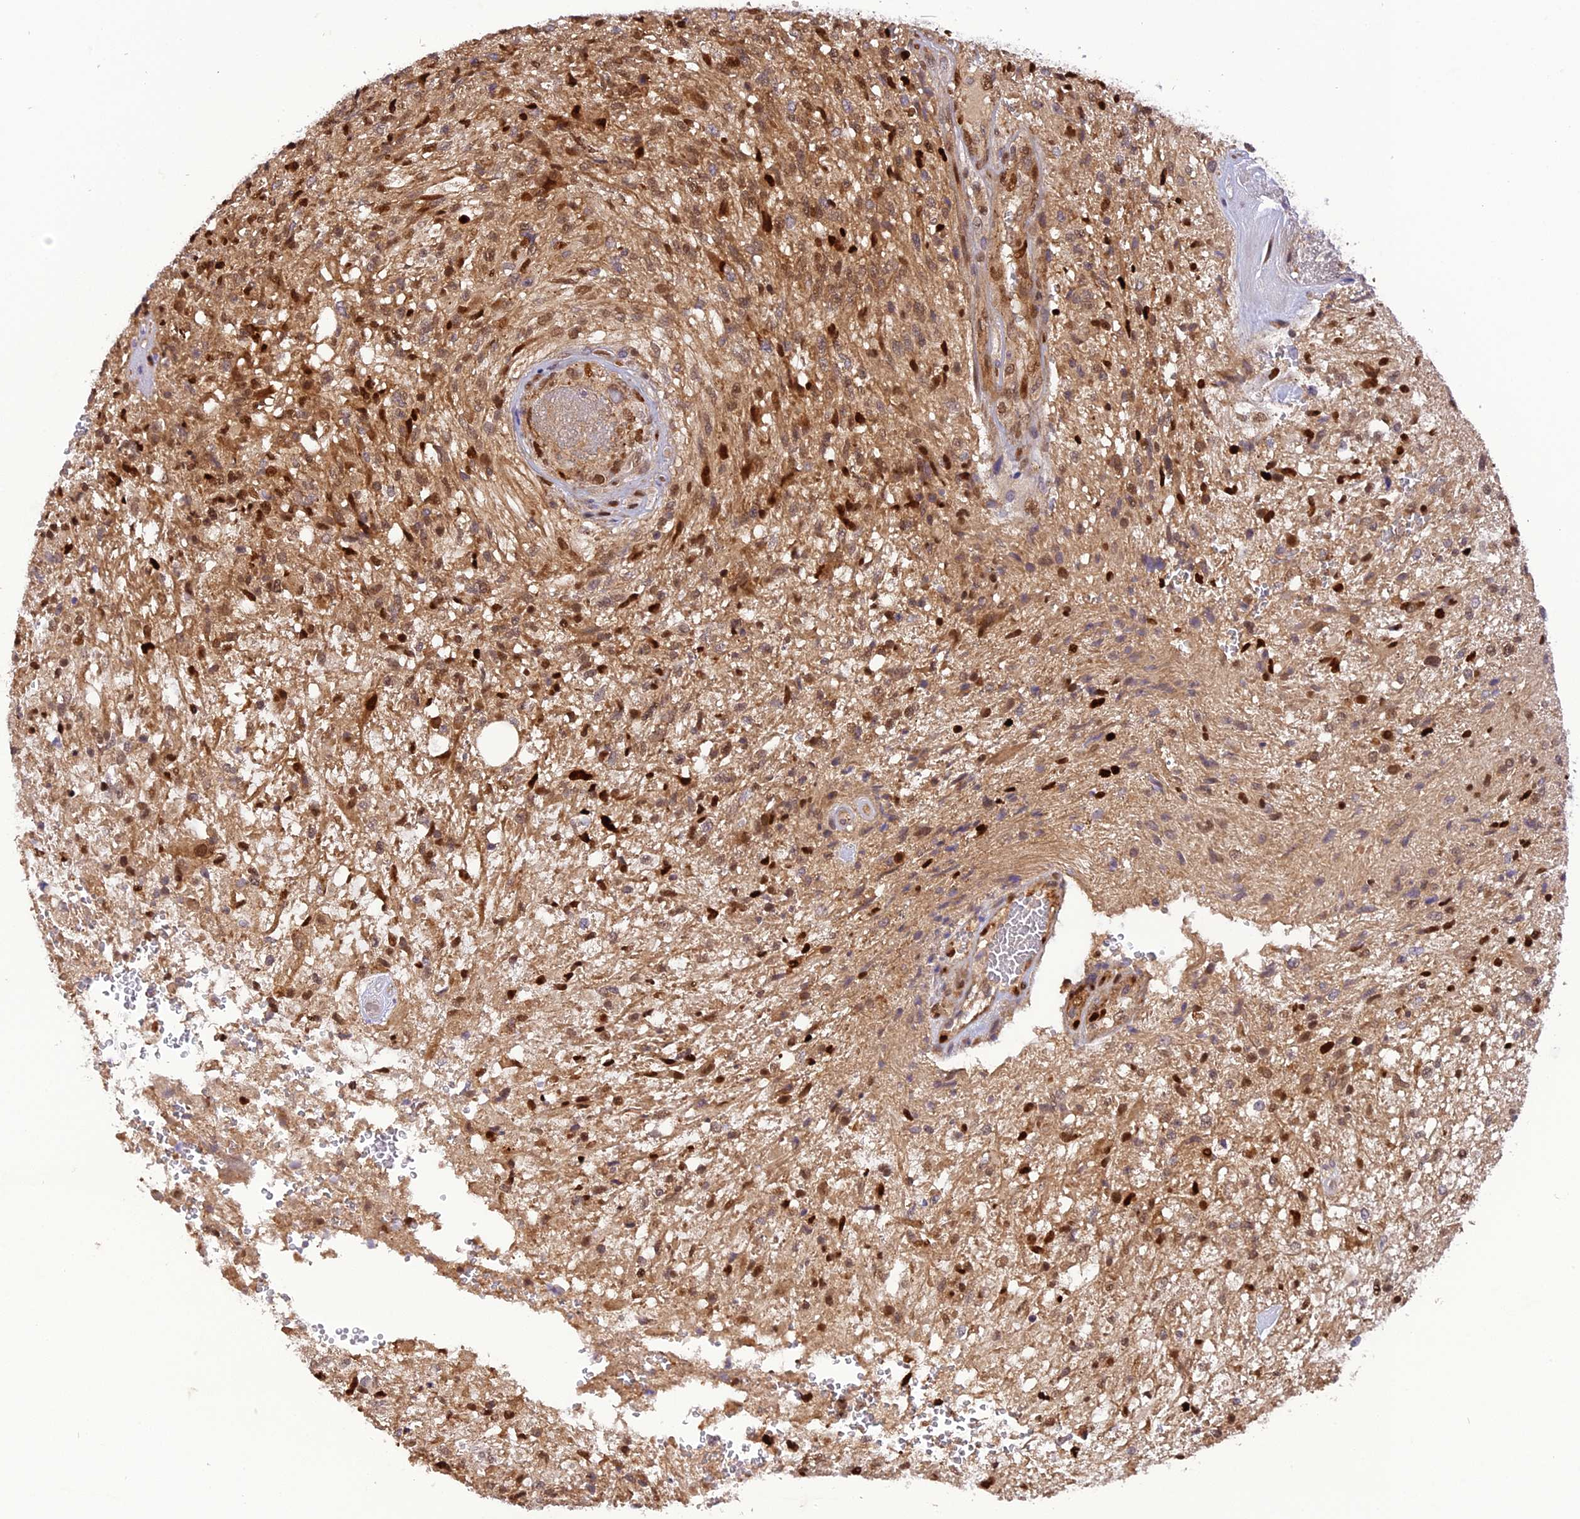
{"staining": {"intensity": "moderate", "quantity": ">75%", "location": "cytoplasmic/membranous,nuclear"}, "tissue": "glioma", "cell_type": "Tumor cells", "image_type": "cancer", "snomed": [{"axis": "morphology", "description": "Glioma, malignant, High grade"}, {"axis": "topography", "description": "Brain"}], "caption": "An immunohistochemistry photomicrograph of neoplastic tissue is shown. Protein staining in brown shows moderate cytoplasmic/membranous and nuclear positivity in glioma within tumor cells.", "gene": "MICALL1", "patient": {"sex": "male", "age": 56}}